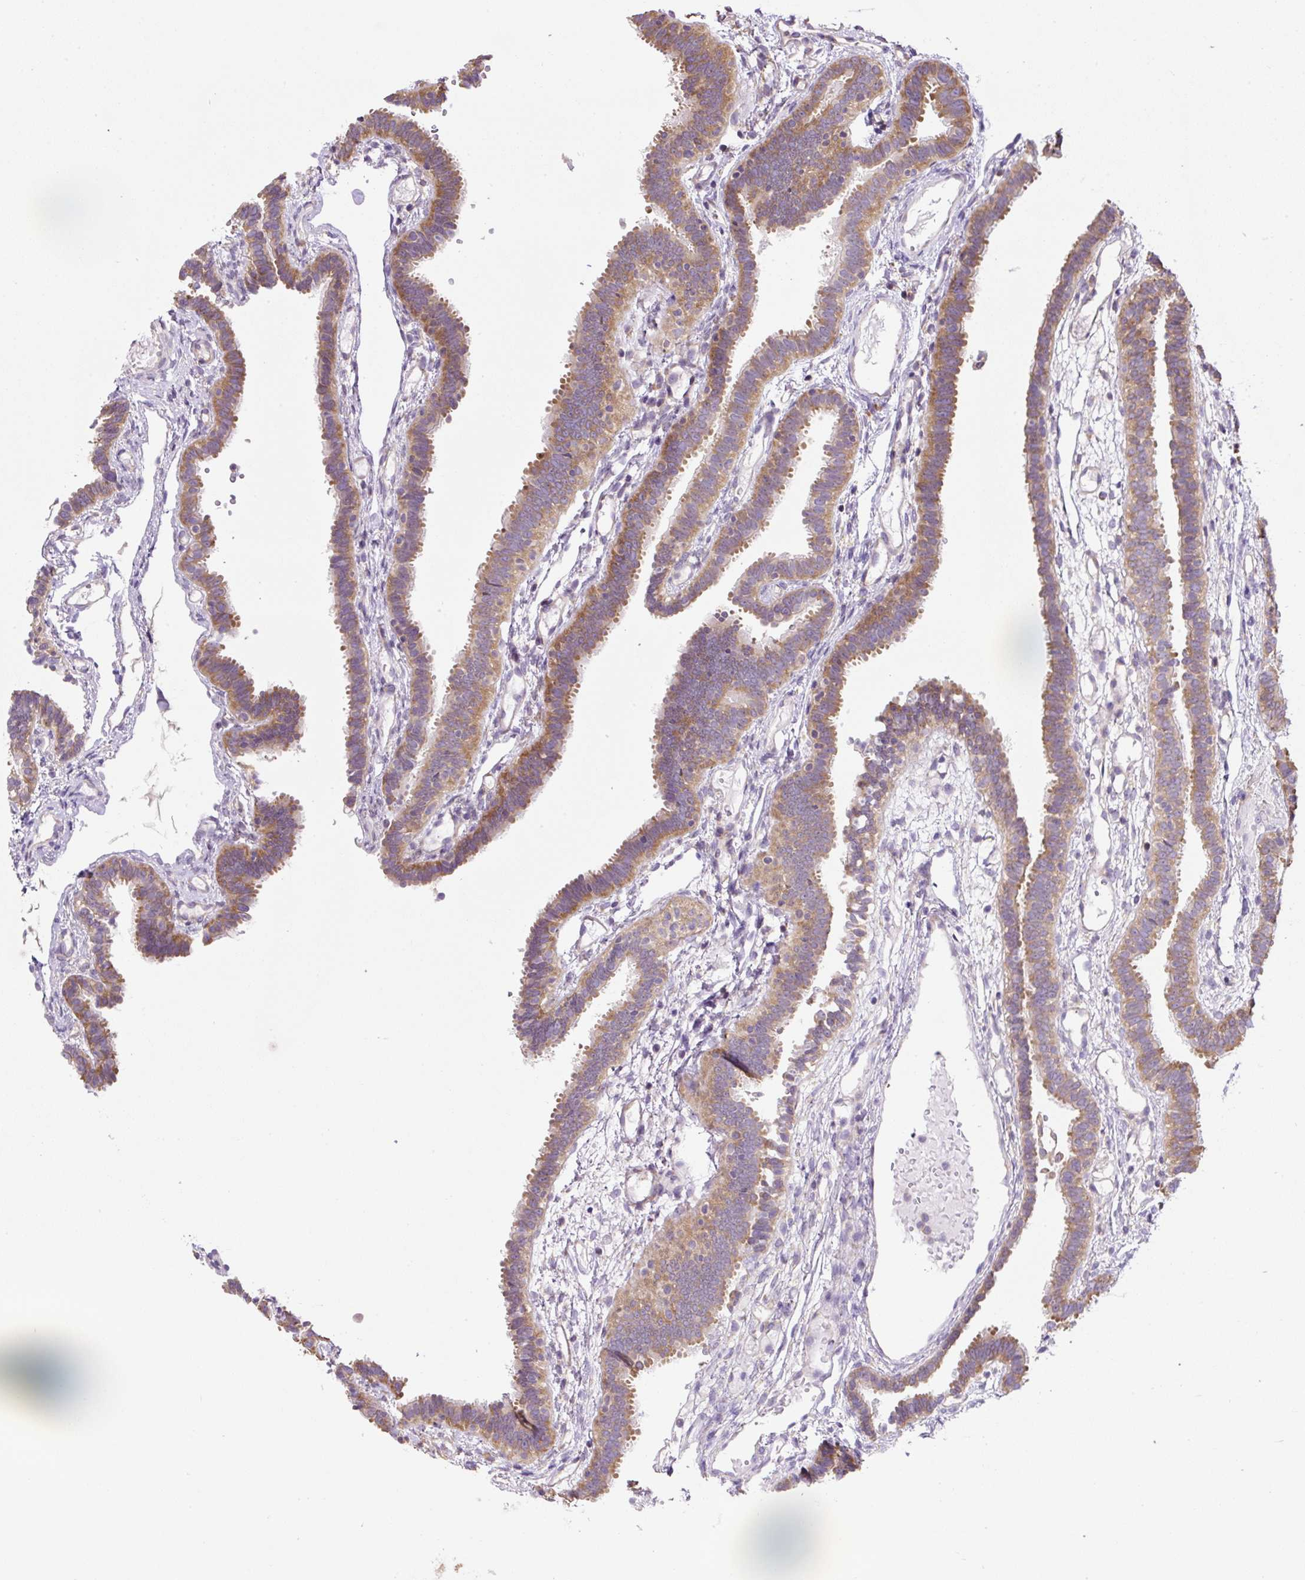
{"staining": {"intensity": "moderate", "quantity": ">75%", "location": "cytoplasmic/membranous"}, "tissue": "fallopian tube", "cell_type": "Glandular cells", "image_type": "normal", "snomed": [{"axis": "morphology", "description": "Normal tissue, NOS"}, {"axis": "topography", "description": "Fallopian tube"}], "caption": "A high-resolution image shows immunohistochemistry staining of unremarkable fallopian tube, which demonstrates moderate cytoplasmic/membranous staining in approximately >75% of glandular cells. (Stains: DAB (3,3'-diaminobenzidine) in brown, nuclei in blue, Microscopy: brightfield microscopy at high magnification).", "gene": "RPS23", "patient": {"sex": "female", "age": 37}}